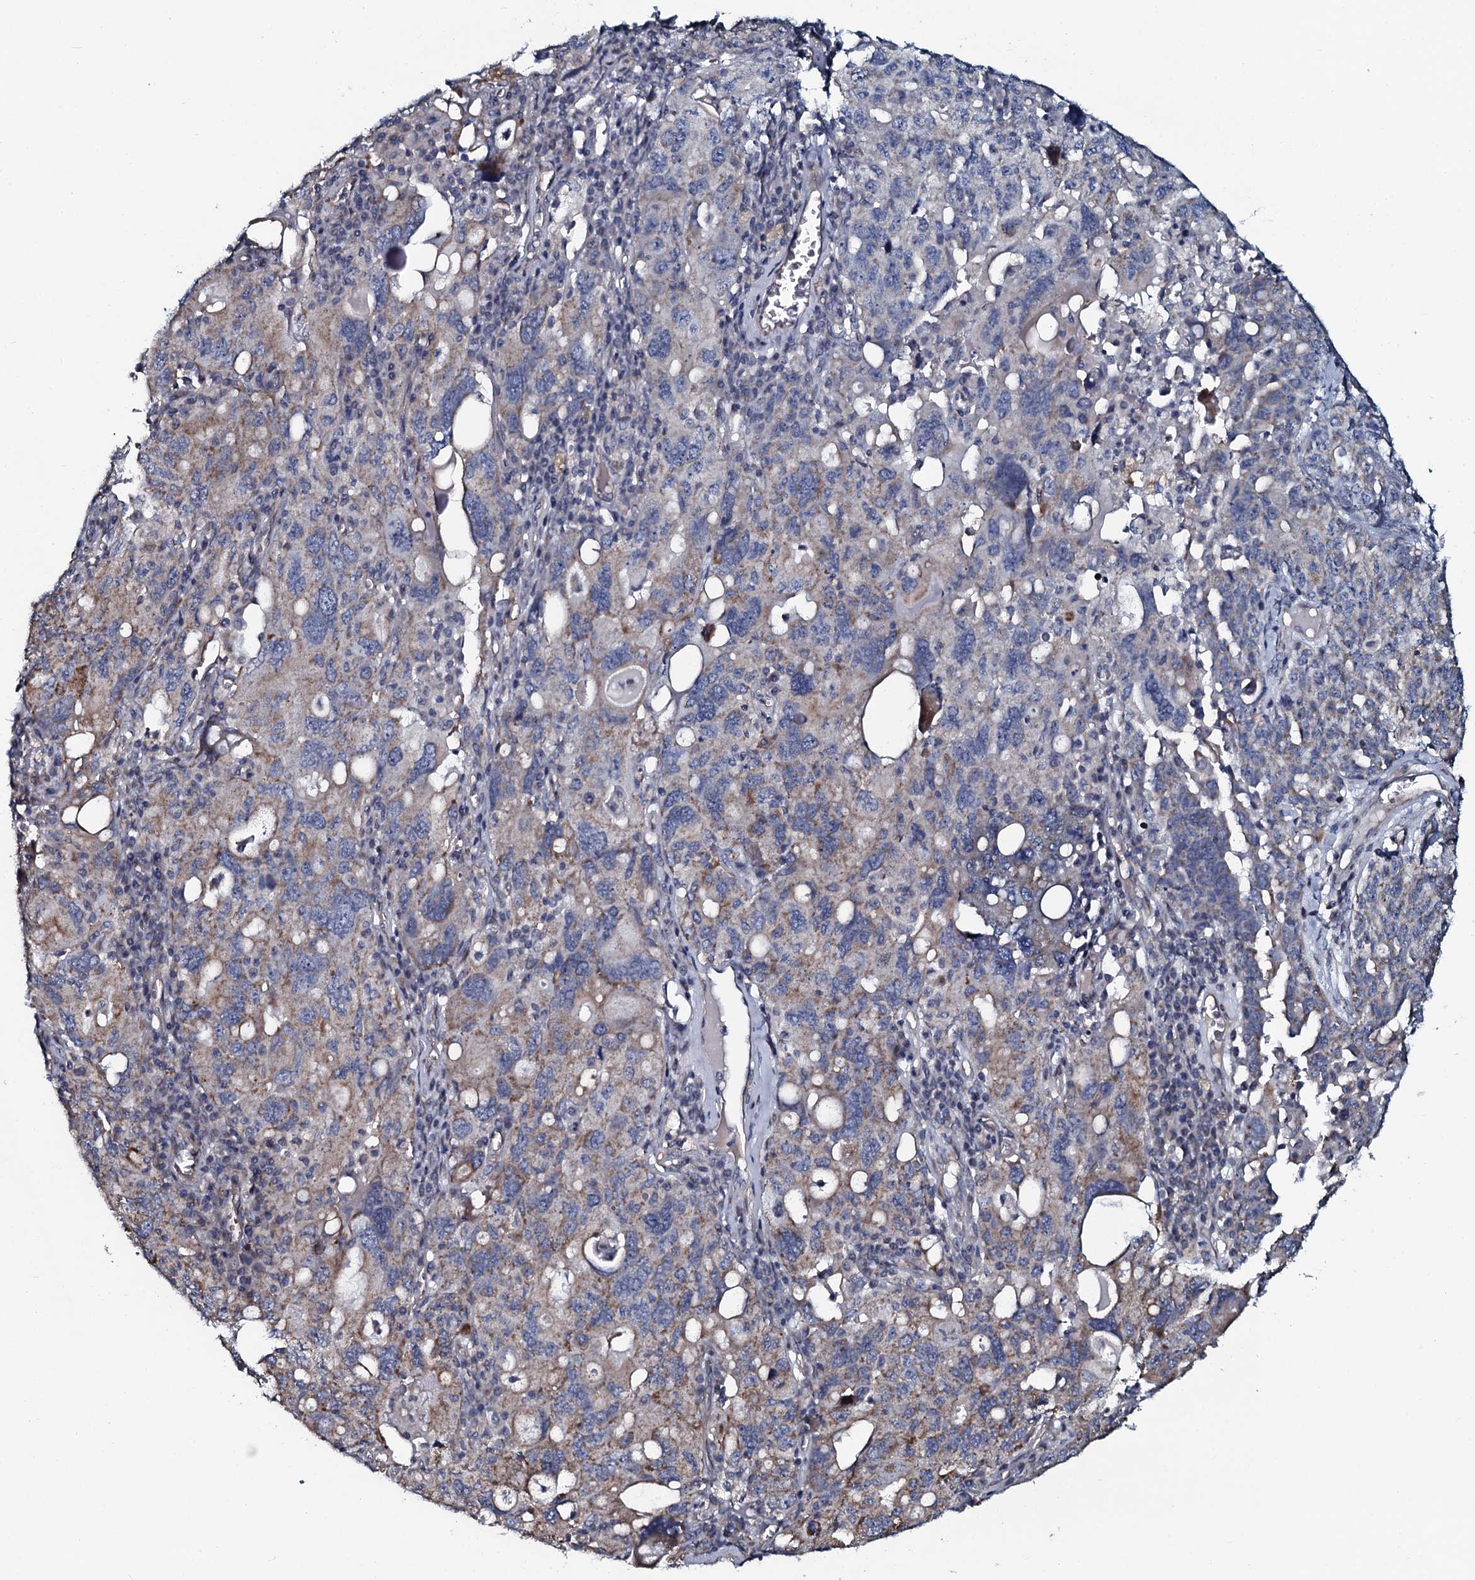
{"staining": {"intensity": "weak", "quantity": "25%-75%", "location": "cytoplasmic/membranous"}, "tissue": "ovarian cancer", "cell_type": "Tumor cells", "image_type": "cancer", "snomed": [{"axis": "morphology", "description": "Carcinoma, endometroid"}, {"axis": "topography", "description": "Ovary"}], "caption": "Human ovarian endometroid carcinoma stained for a protein (brown) reveals weak cytoplasmic/membranous positive positivity in approximately 25%-75% of tumor cells.", "gene": "KCTD4", "patient": {"sex": "female", "age": 62}}